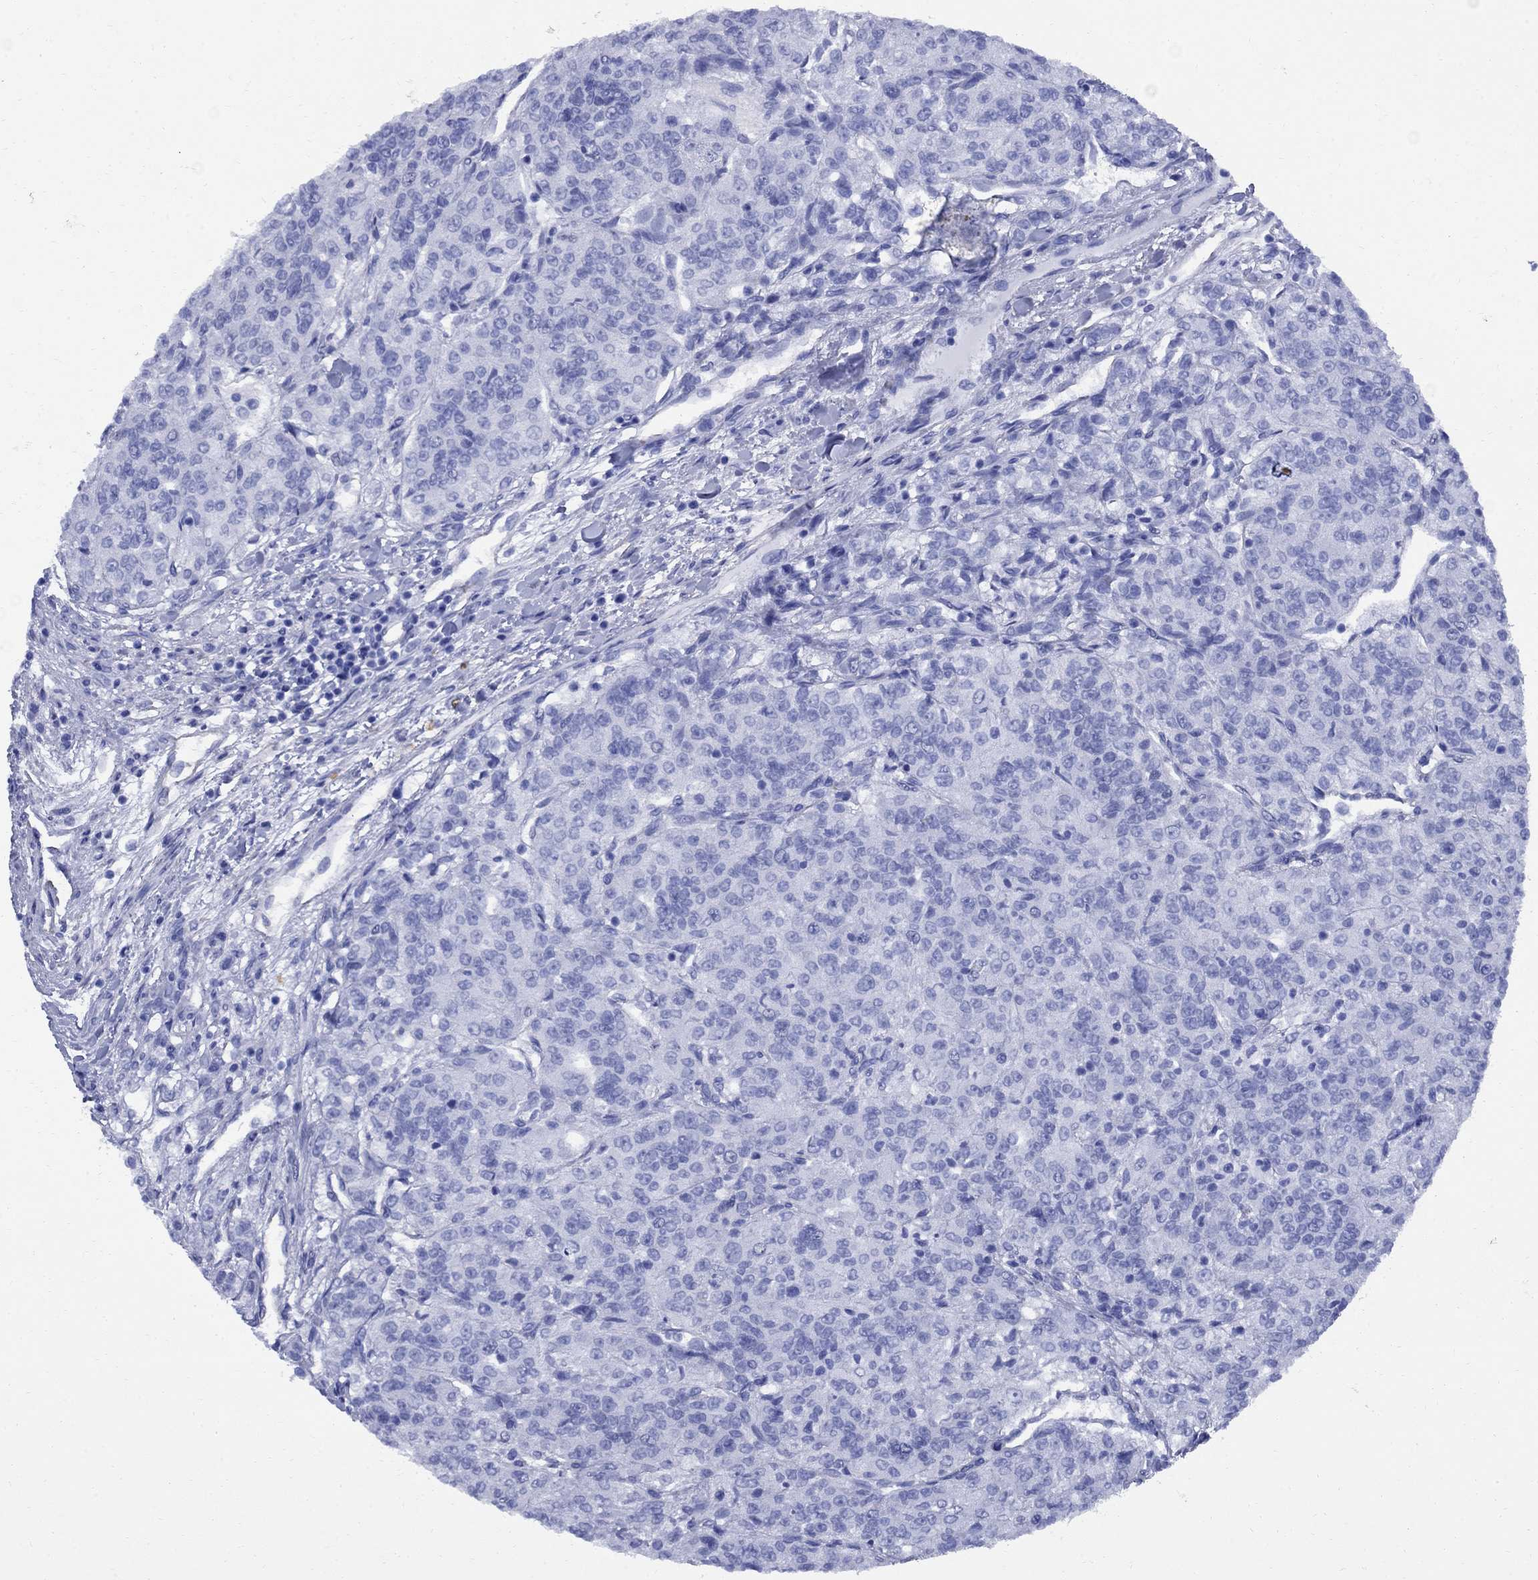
{"staining": {"intensity": "negative", "quantity": "none", "location": "none"}, "tissue": "renal cancer", "cell_type": "Tumor cells", "image_type": "cancer", "snomed": [{"axis": "morphology", "description": "Adenocarcinoma, NOS"}, {"axis": "topography", "description": "Kidney"}], "caption": "Human renal cancer stained for a protein using immunohistochemistry exhibits no staining in tumor cells.", "gene": "VTN", "patient": {"sex": "female", "age": 63}}